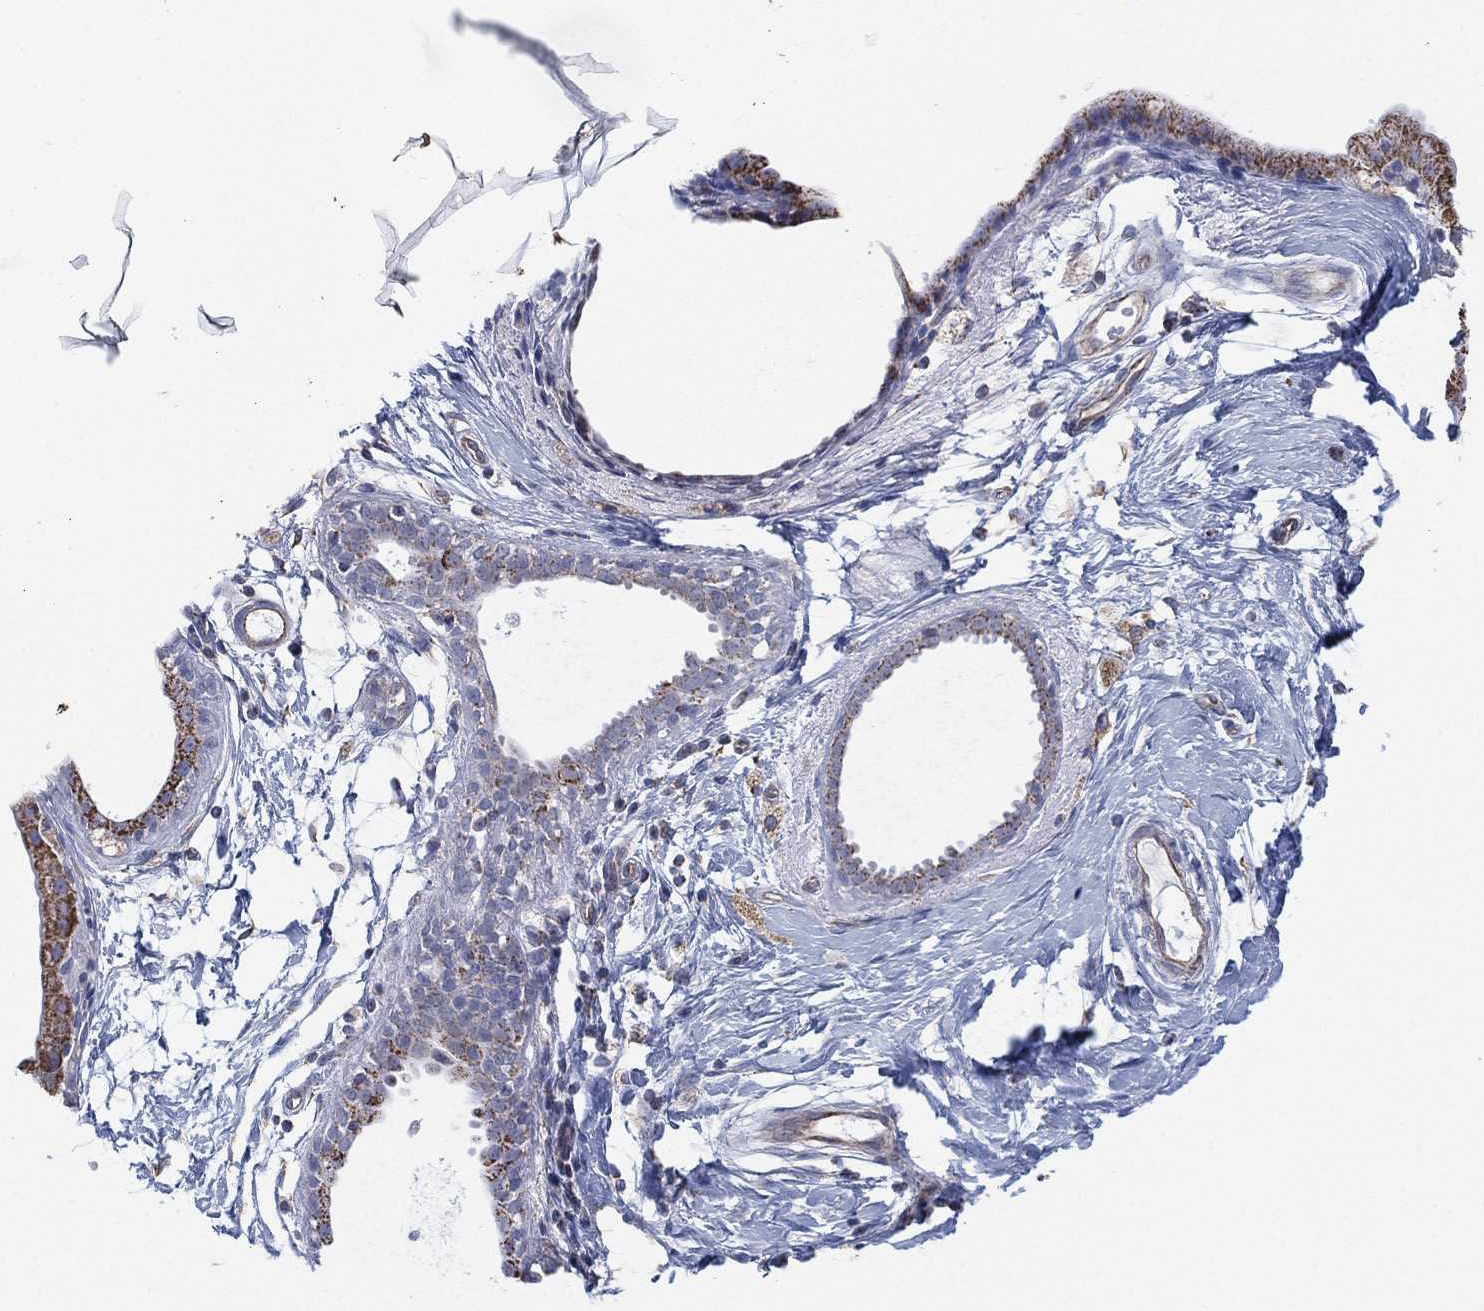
{"staining": {"intensity": "negative", "quantity": "none", "location": "none"}, "tissue": "breast", "cell_type": "Adipocytes", "image_type": "normal", "snomed": [{"axis": "morphology", "description": "Normal tissue, NOS"}, {"axis": "topography", "description": "Breast"}], "caption": "A micrograph of human breast is negative for staining in adipocytes. (DAB IHC visualized using brightfield microscopy, high magnification).", "gene": "INA", "patient": {"sex": "female", "age": 37}}